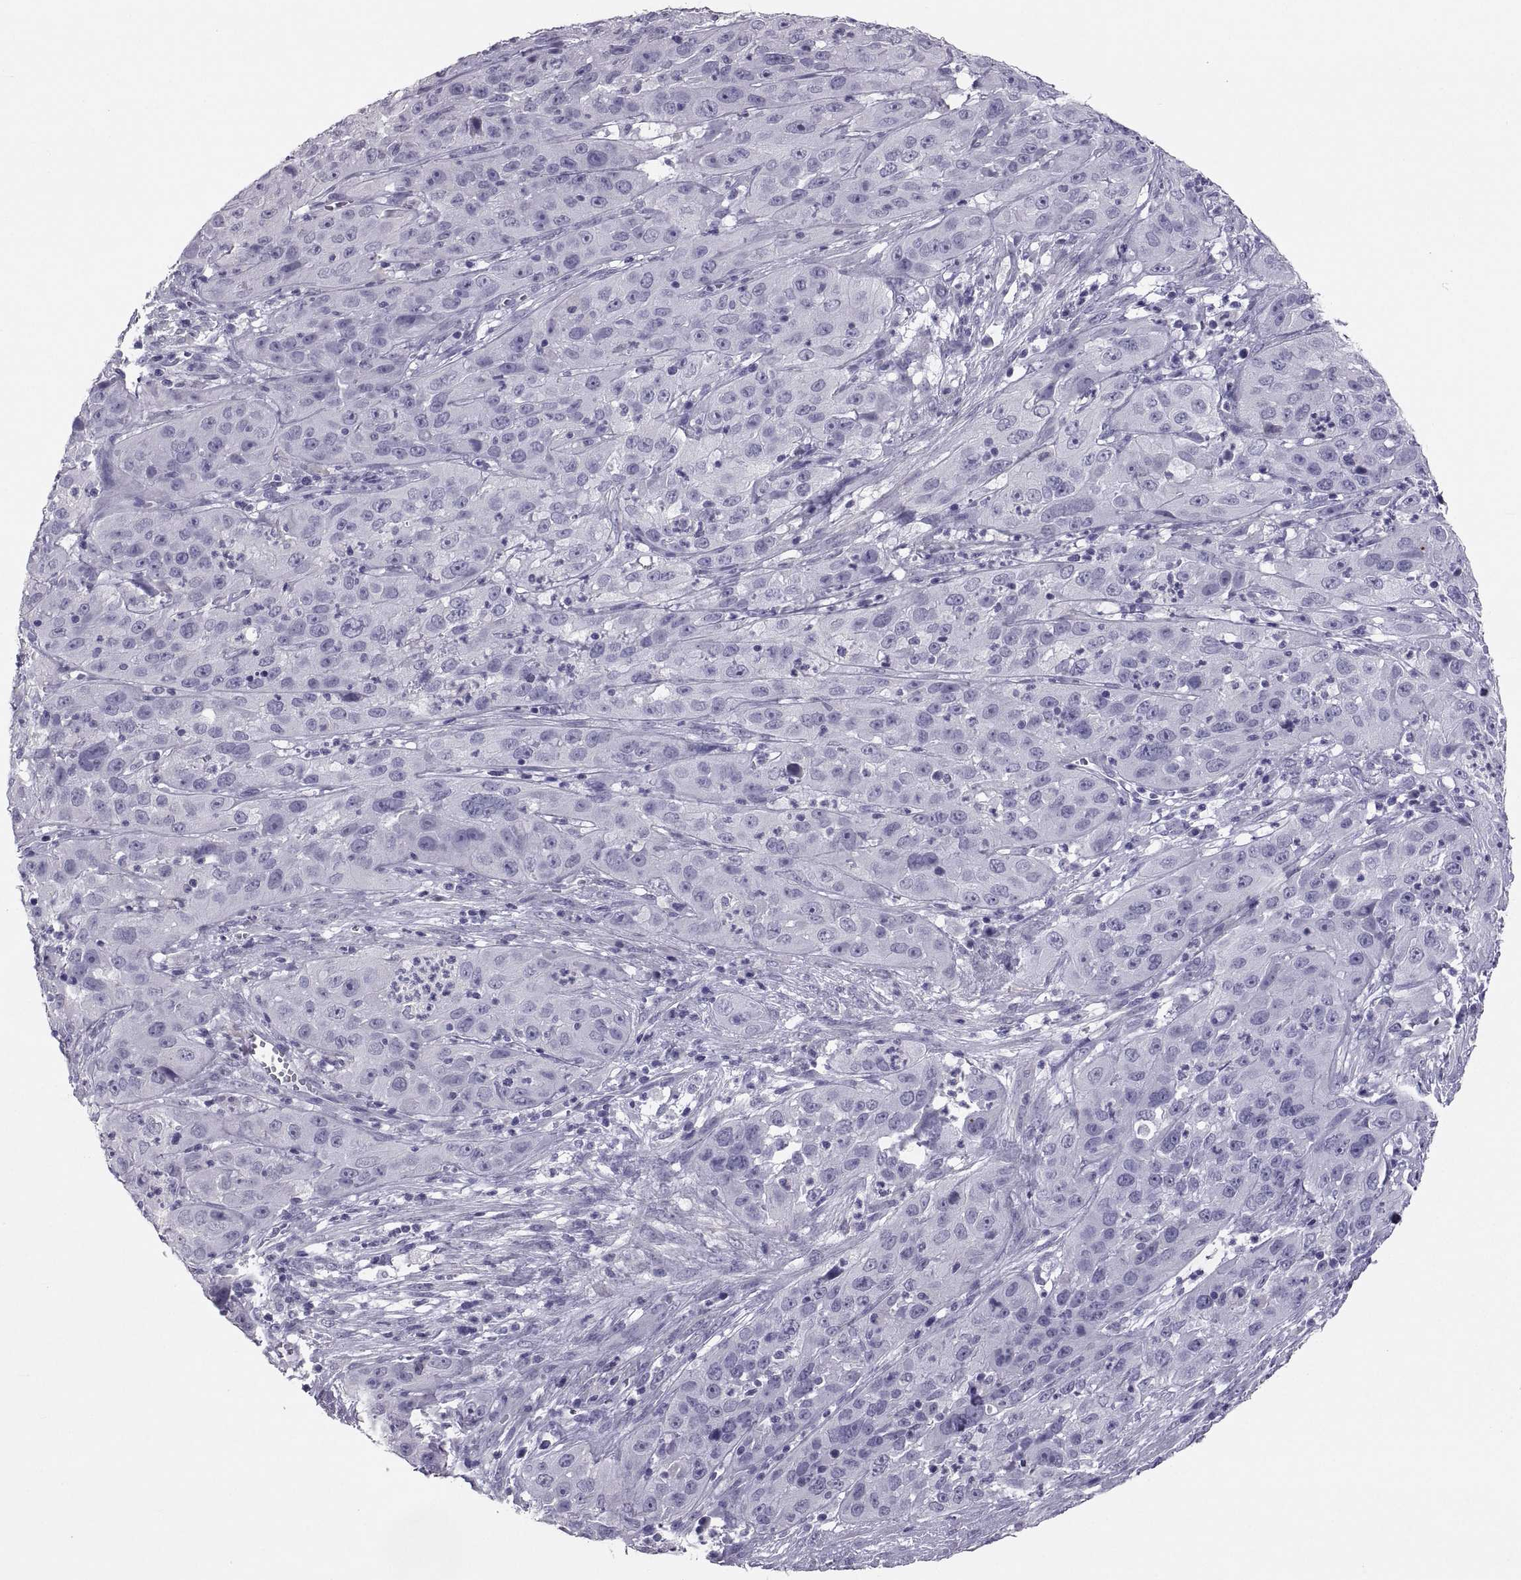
{"staining": {"intensity": "negative", "quantity": "none", "location": "none"}, "tissue": "cervical cancer", "cell_type": "Tumor cells", "image_type": "cancer", "snomed": [{"axis": "morphology", "description": "Squamous cell carcinoma, NOS"}, {"axis": "topography", "description": "Cervix"}], "caption": "Immunohistochemistry (IHC) of human cervical cancer (squamous cell carcinoma) exhibits no positivity in tumor cells.", "gene": "IGSF1", "patient": {"sex": "female", "age": 32}}